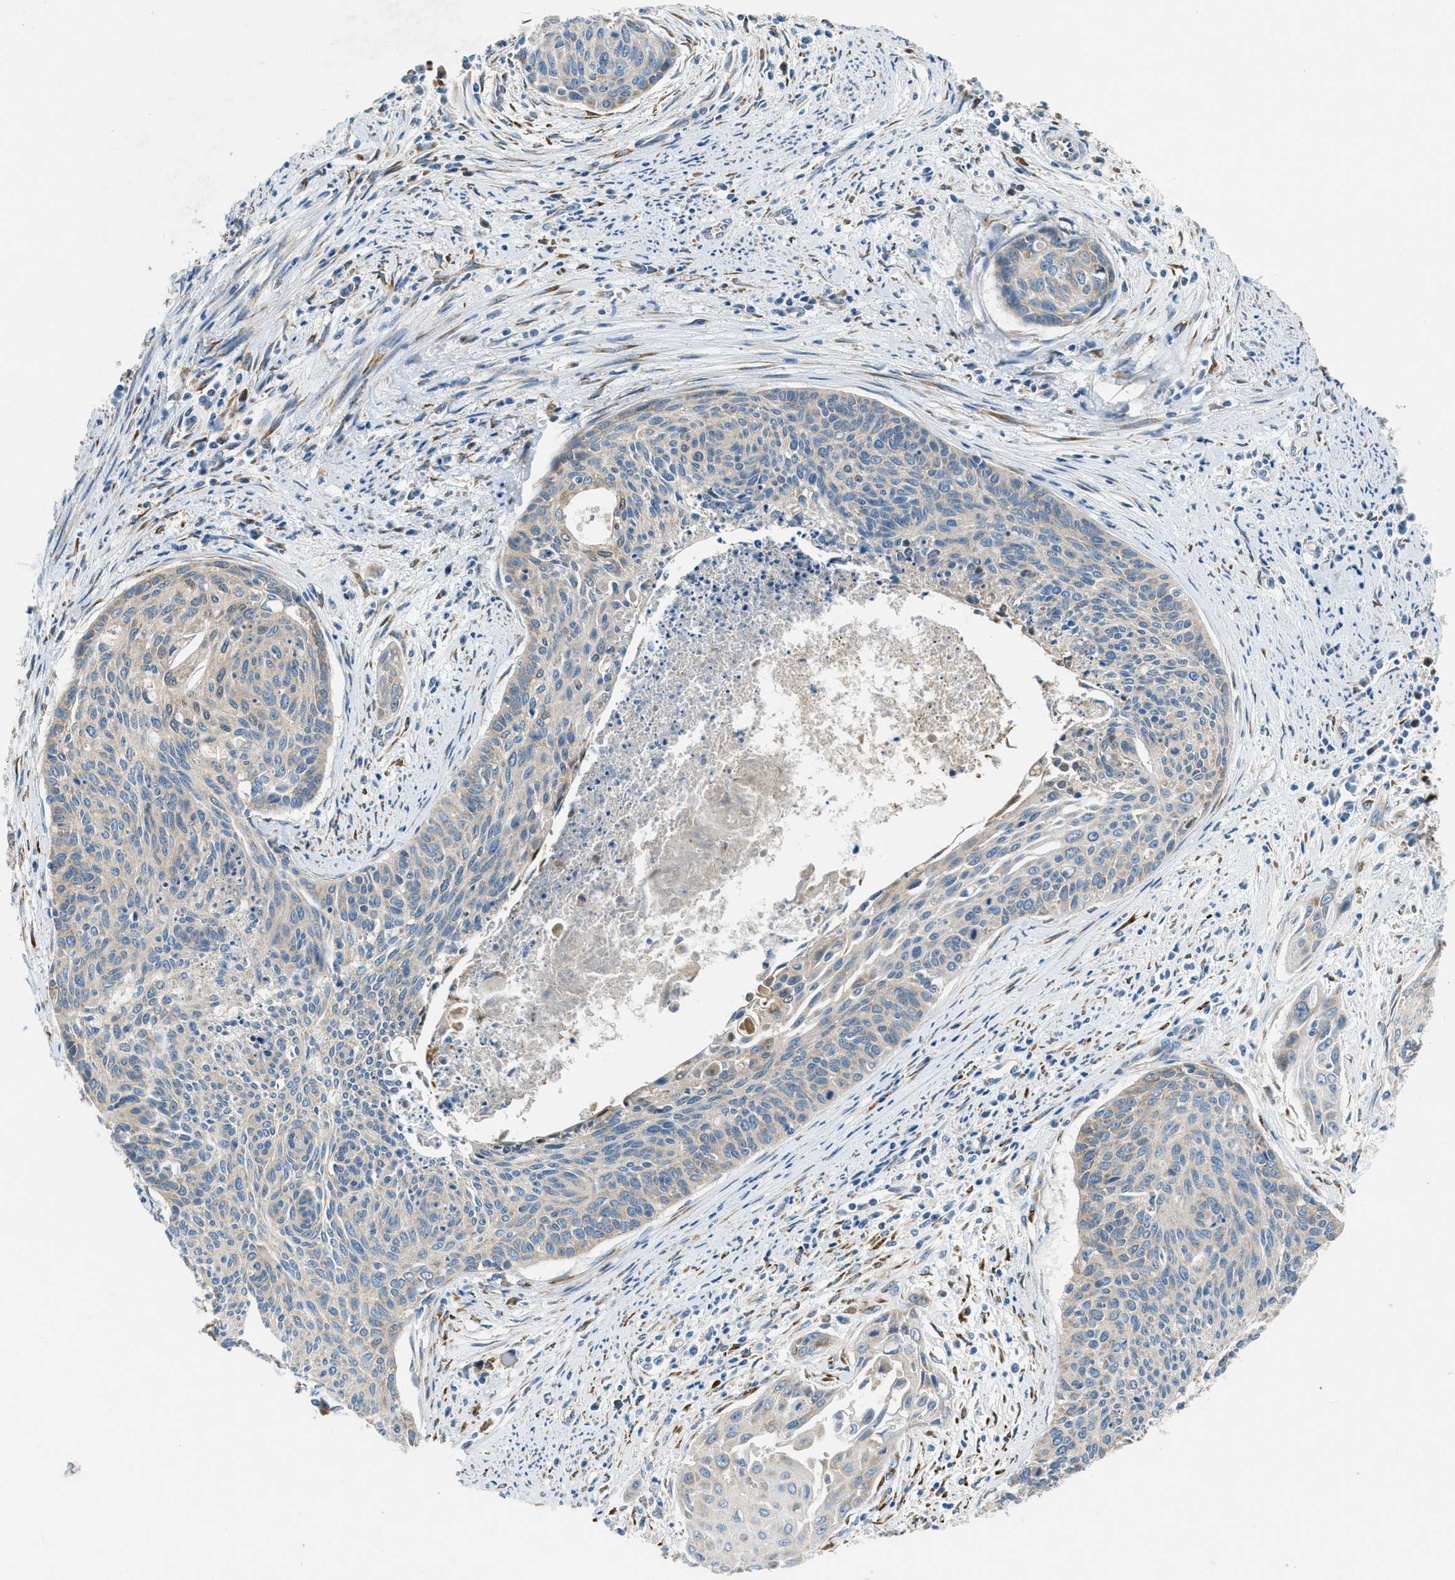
{"staining": {"intensity": "weak", "quantity": "<25%", "location": "cytoplasmic/membranous"}, "tissue": "cervical cancer", "cell_type": "Tumor cells", "image_type": "cancer", "snomed": [{"axis": "morphology", "description": "Squamous cell carcinoma, NOS"}, {"axis": "topography", "description": "Cervix"}], "caption": "Tumor cells show no significant staining in cervical squamous cell carcinoma.", "gene": "GIMAP8", "patient": {"sex": "female", "age": 55}}